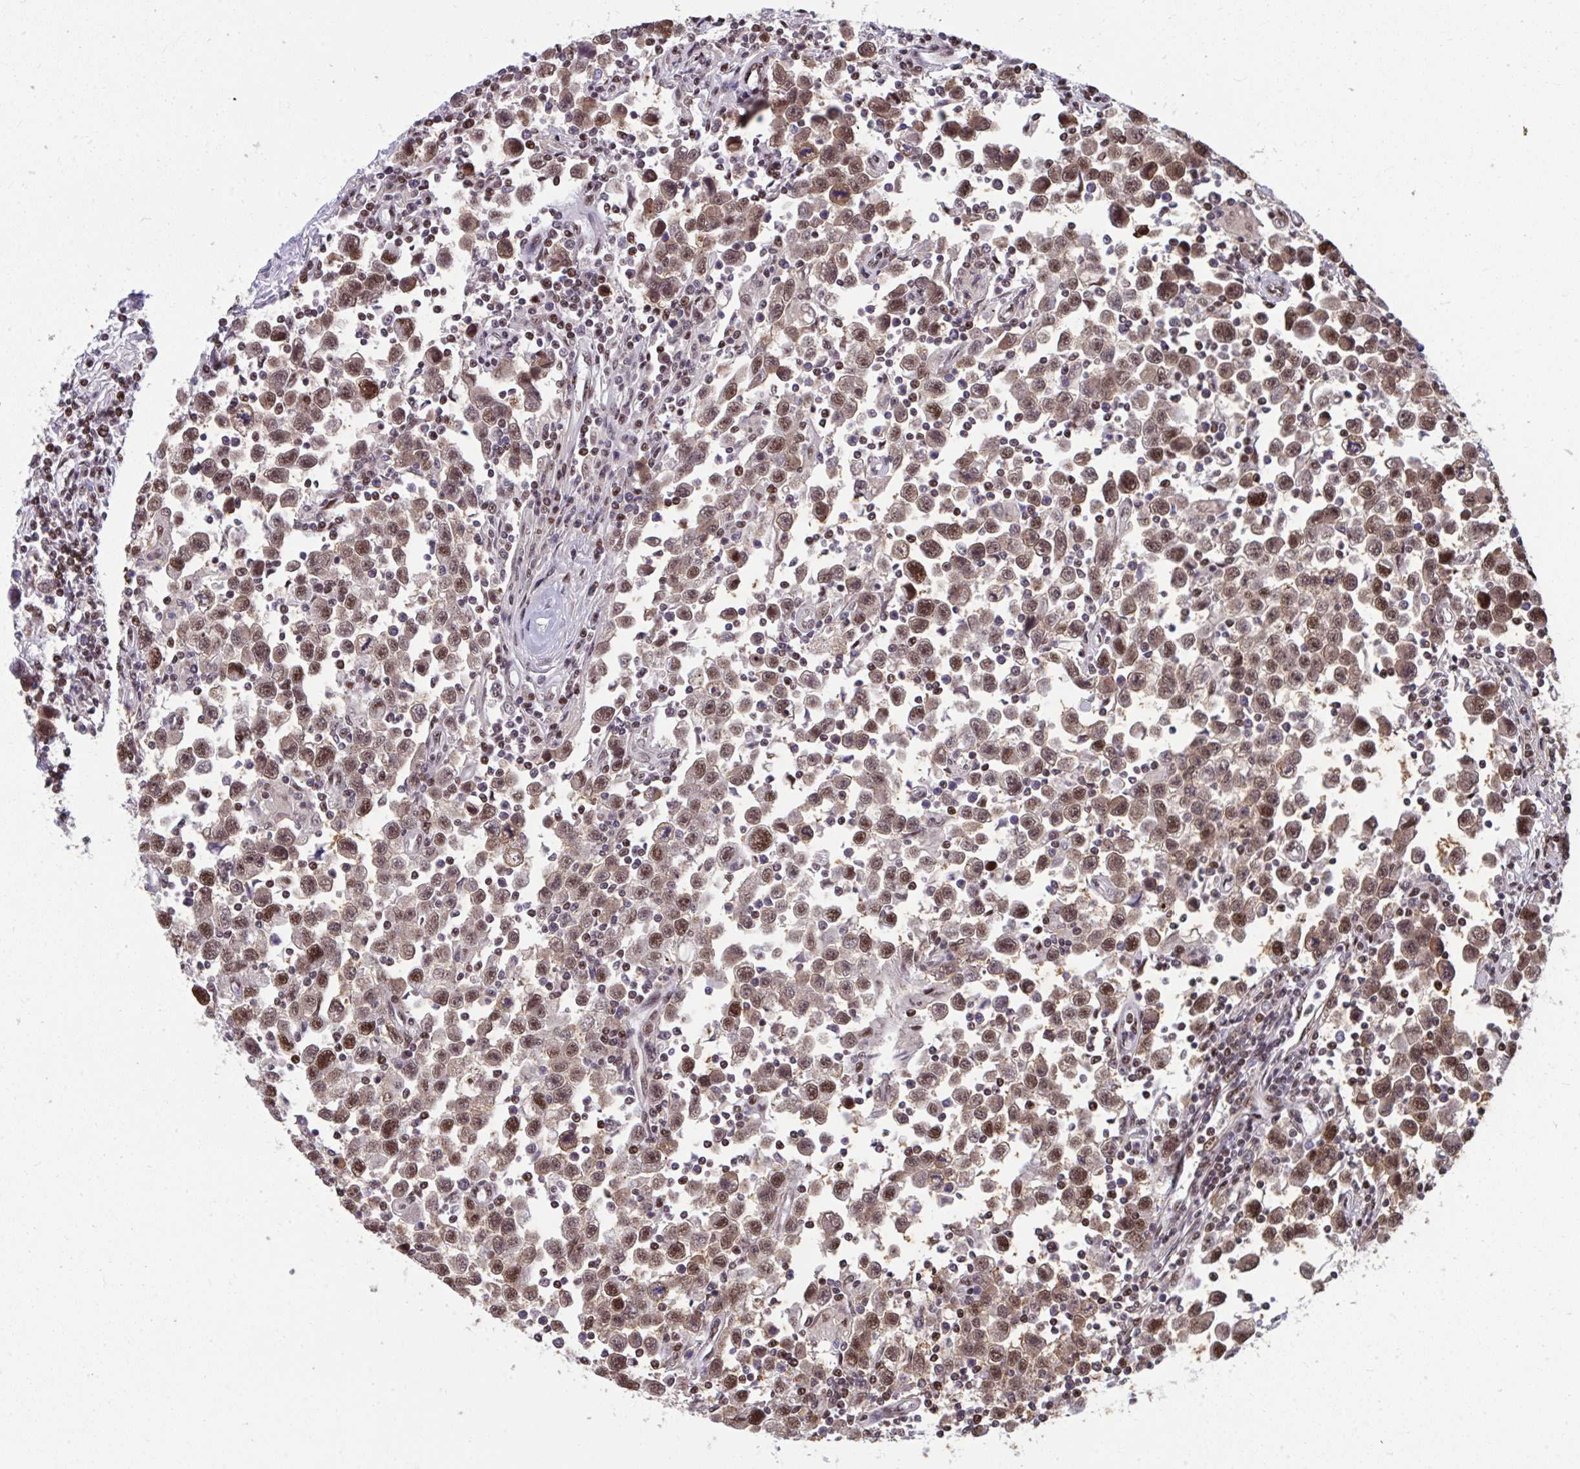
{"staining": {"intensity": "strong", "quantity": ">75%", "location": "nuclear"}, "tissue": "testis cancer", "cell_type": "Tumor cells", "image_type": "cancer", "snomed": [{"axis": "morphology", "description": "Seminoma, NOS"}, {"axis": "topography", "description": "Testis"}], "caption": "Testis seminoma tissue reveals strong nuclear positivity in about >75% of tumor cells, visualized by immunohistochemistry.", "gene": "SLC35C2", "patient": {"sex": "male", "age": 31}}